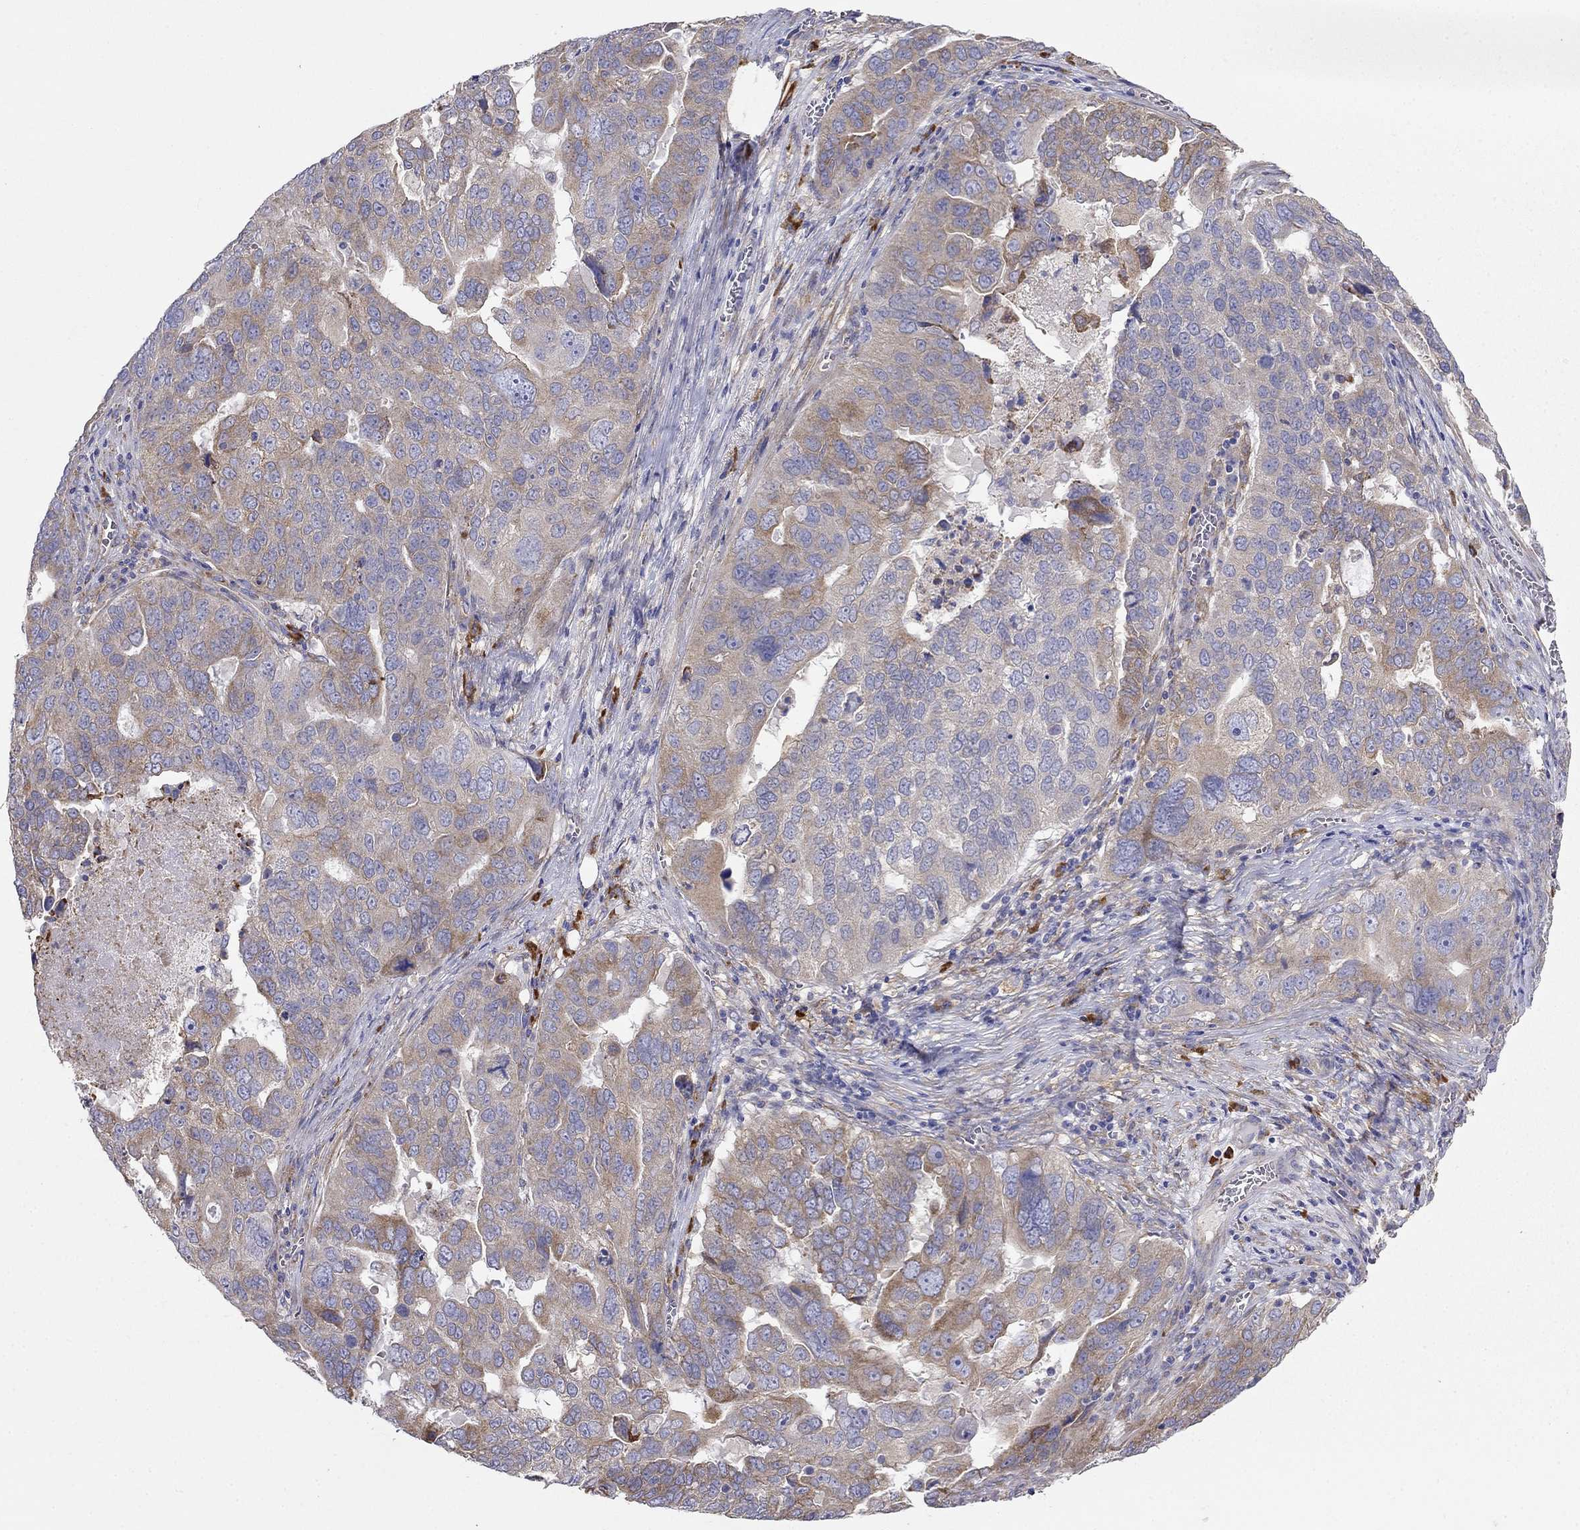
{"staining": {"intensity": "moderate", "quantity": "25%-75%", "location": "cytoplasmic/membranous"}, "tissue": "ovarian cancer", "cell_type": "Tumor cells", "image_type": "cancer", "snomed": [{"axis": "morphology", "description": "Carcinoma, endometroid"}, {"axis": "topography", "description": "Soft tissue"}, {"axis": "topography", "description": "Ovary"}], "caption": "A medium amount of moderate cytoplasmic/membranous expression is identified in about 25%-75% of tumor cells in ovarian cancer tissue. Immunohistochemistry (ihc) stains the protein of interest in brown and the nuclei are stained blue.", "gene": "LONRF2", "patient": {"sex": "female", "age": 52}}